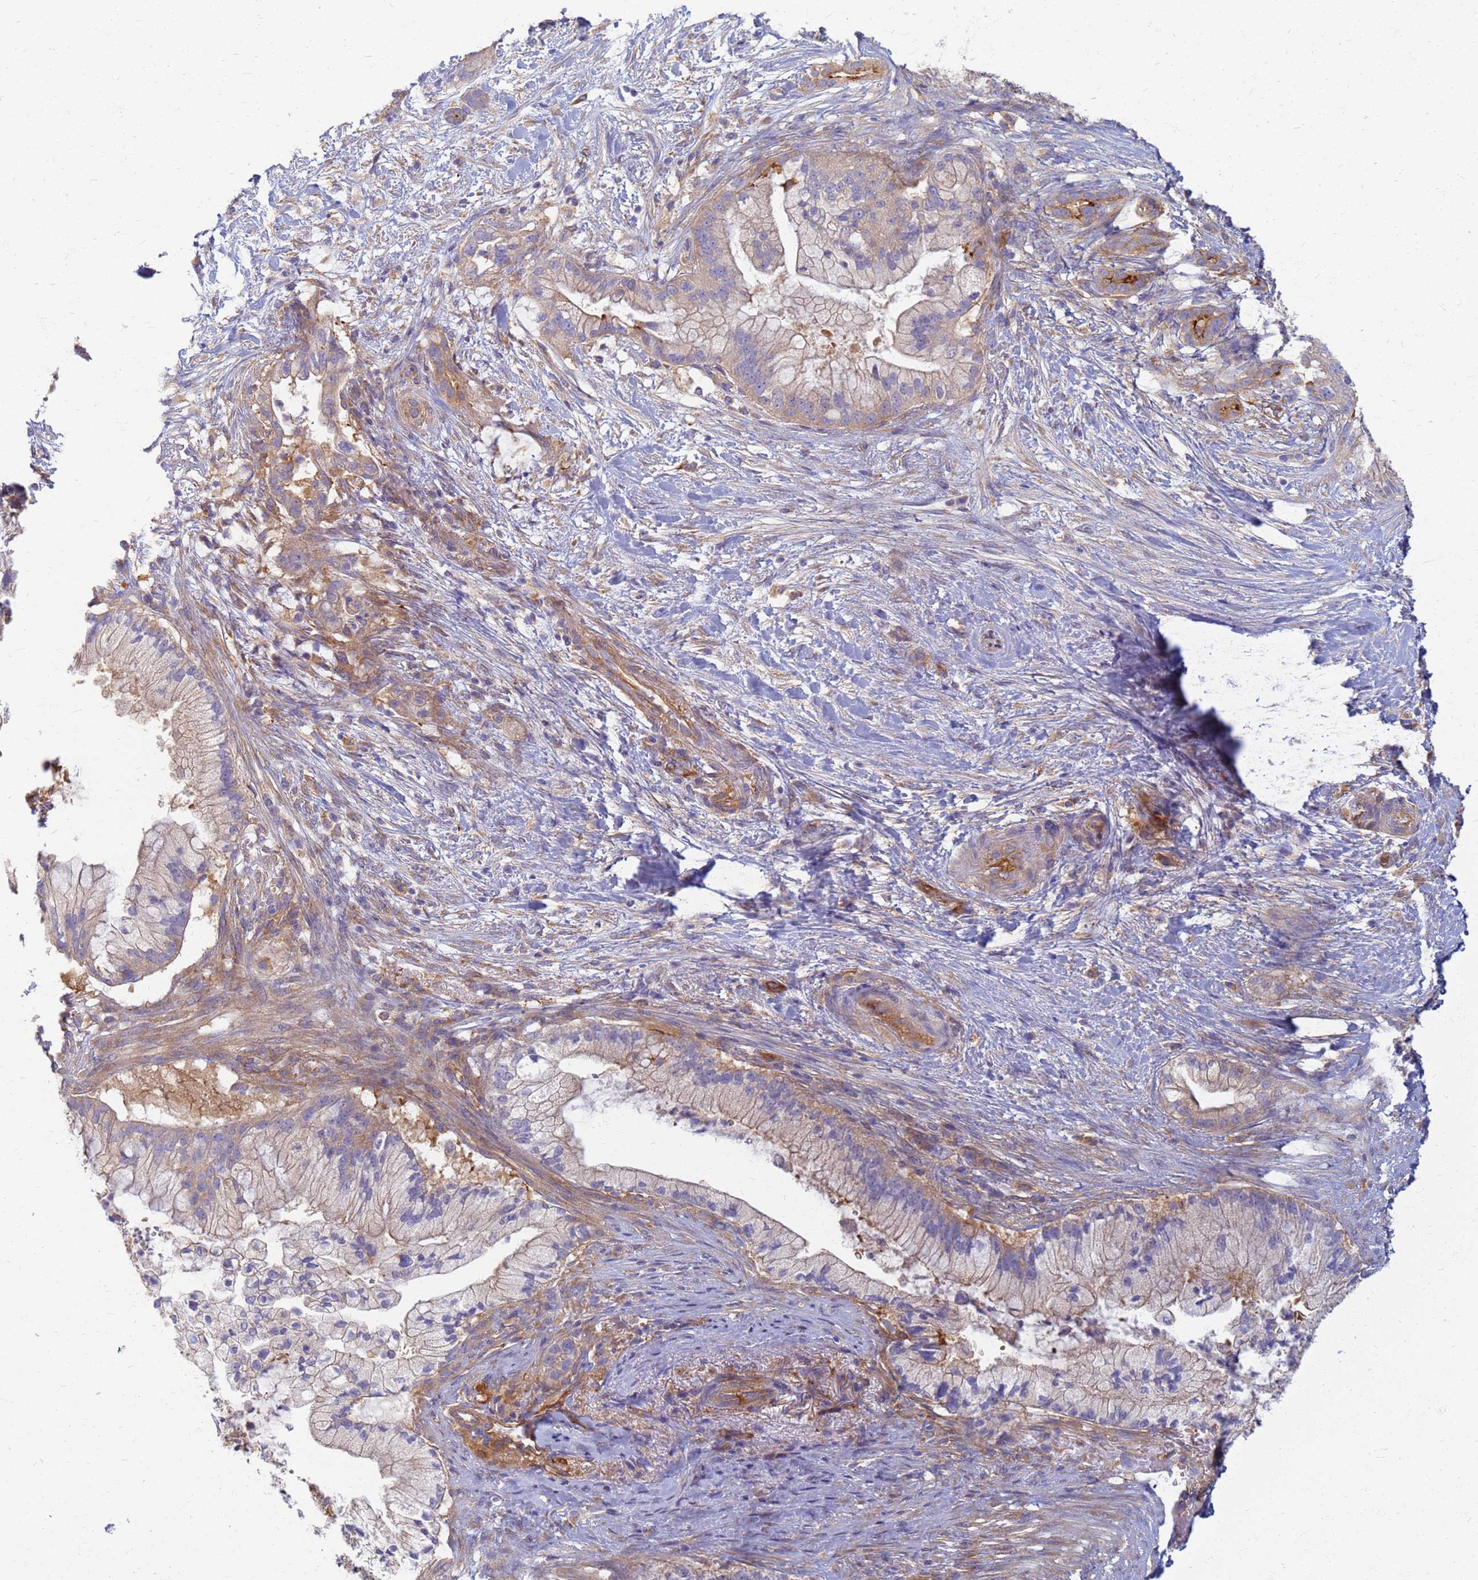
{"staining": {"intensity": "weak", "quantity": "25%-75%", "location": "cytoplasmic/membranous"}, "tissue": "pancreatic cancer", "cell_type": "Tumor cells", "image_type": "cancer", "snomed": [{"axis": "morphology", "description": "Adenocarcinoma, NOS"}, {"axis": "topography", "description": "Pancreas"}], "caption": "Human pancreatic adenocarcinoma stained for a protein (brown) demonstrates weak cytoplasmic/membranous positive expression in approximately 25%-75% of tumor cells.", "gene": "EEA1", "patient": {"sex": "male", "age": 44}}